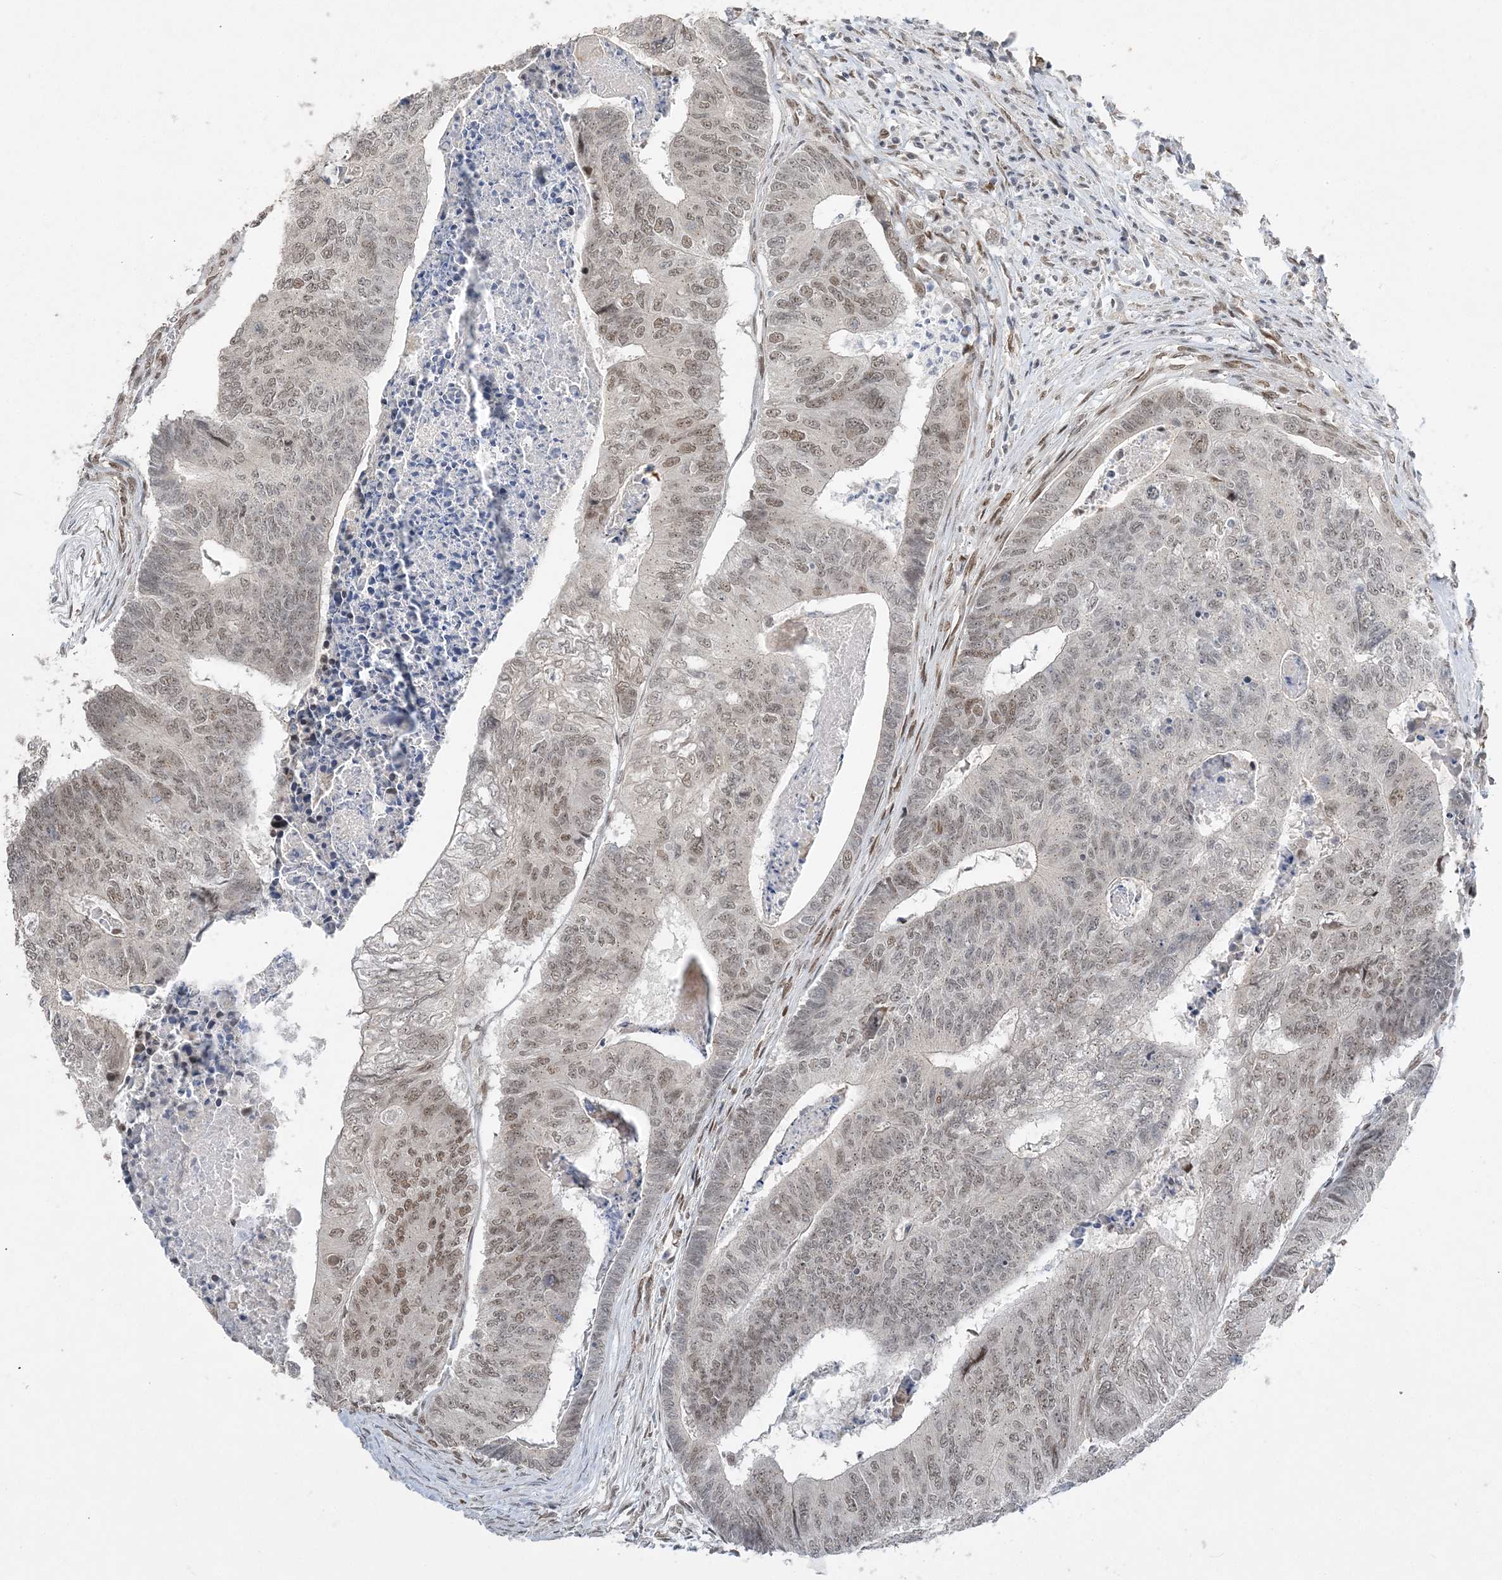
{"staining": {"intensity": "weak", "quantity": "25%-75%", "location": "nuclear"}, "tissue": "colorectal cancer", "cell_type": "Tumor cells", "image_type": "cancer", "snomed": [{"axis": "morphology", "description": "Adenocarcinoma, NOS"}, {"axis": "topography", "description": "Colon"}], "caption": "DAB (3,3'-diaminobenzidine) immunohistochemical staining of human colorectal adenocarcinoma reveals weak nuclear protein expression in approximately 25%-75% of tumor cells. (DAB (3,3'-diaminobenzidine) IHC, brown staining for protein, blue staining for nuclei).", "gene": "WAC", "patient": {"sex": "female", "age": 67}}